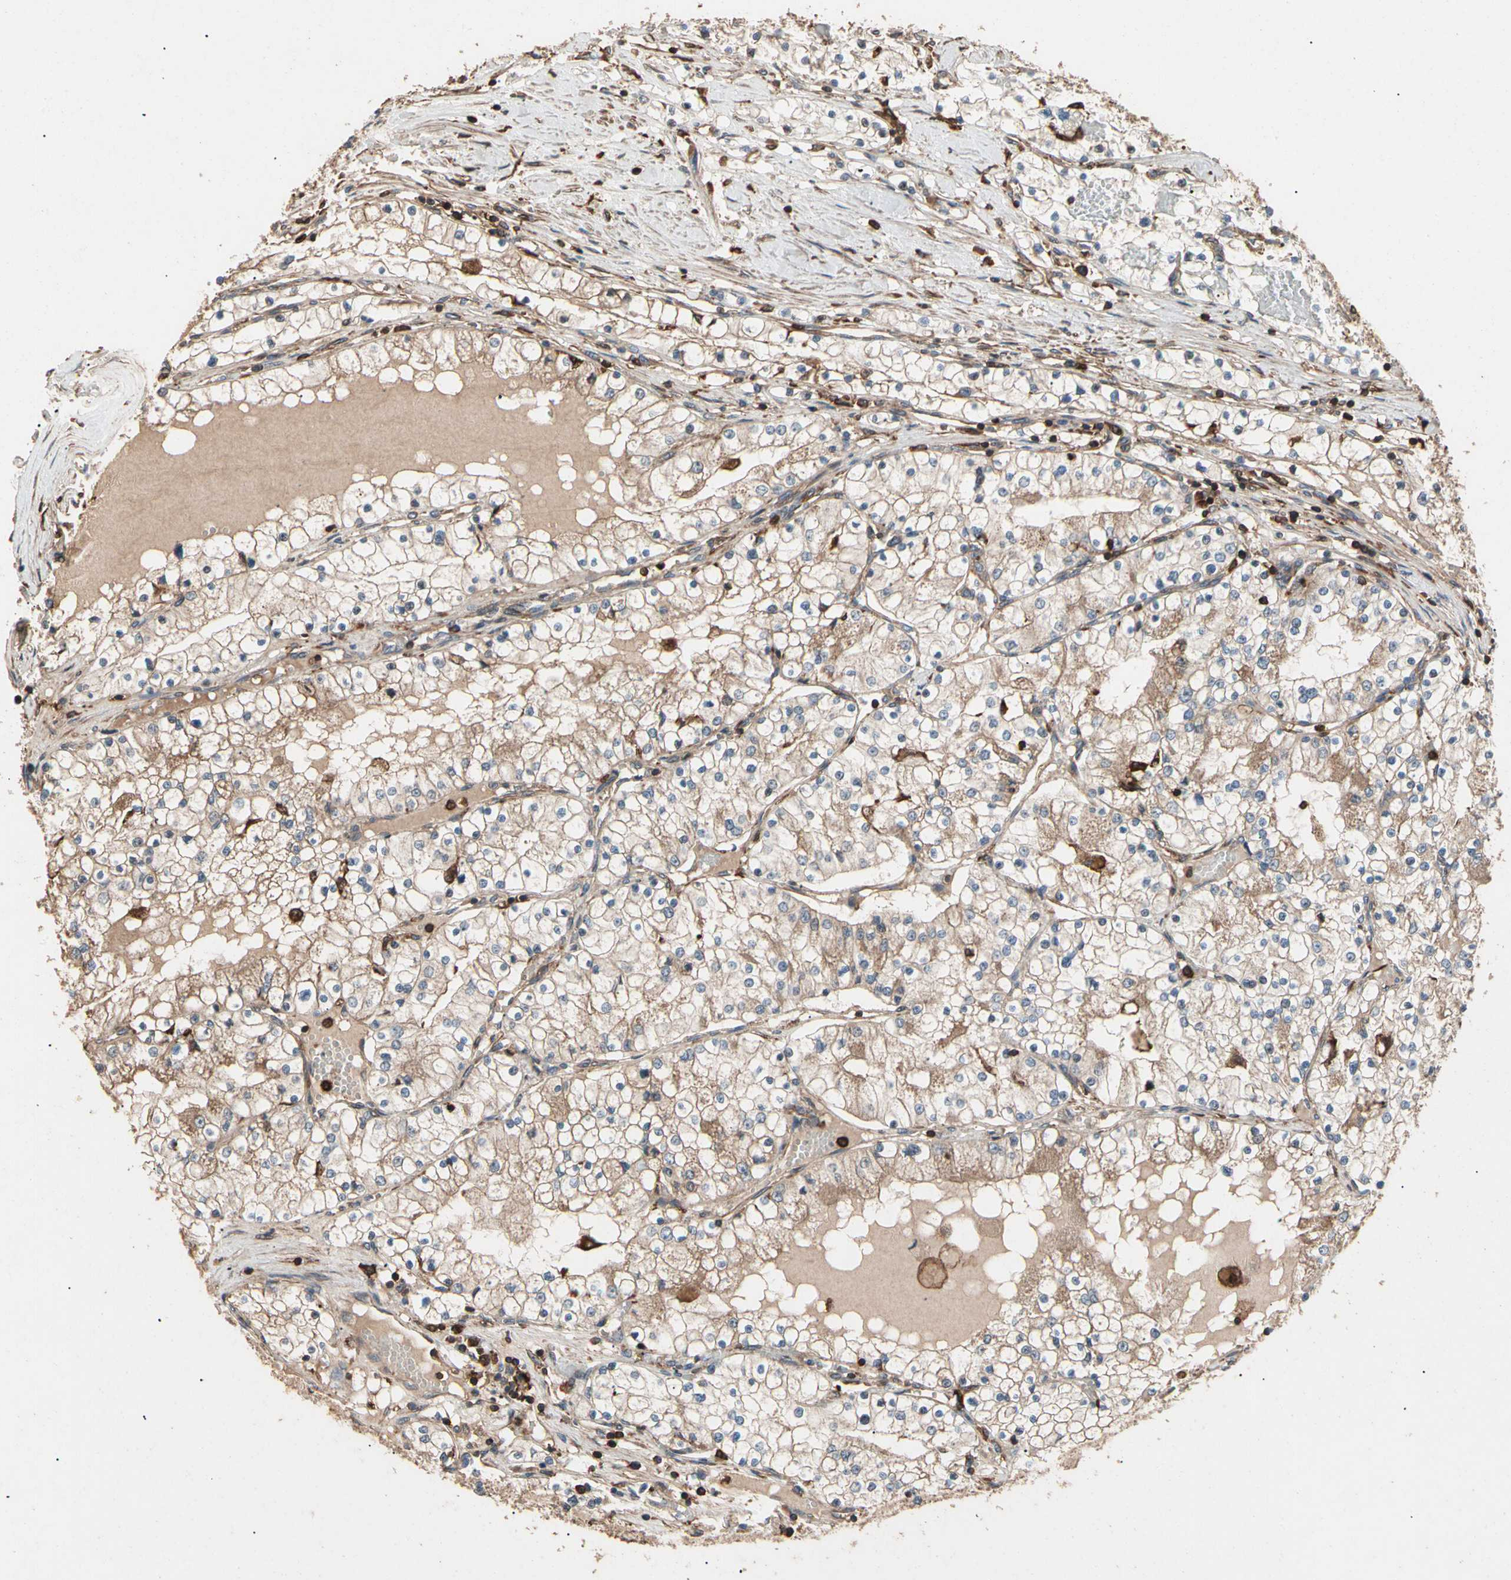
{"staining": {"intensity": "moderate", "quantity": ">75%", "location": "cytoplasmic/membranous"}, "tissue": "renal cancer", "cell_type": "Tumor cells", "image_type": "cancer", "snomed": [{"axis": "morphology", "description": "Adenocarcinoma, NOS"}, {"axis": "topography", "description": "Kidney"}], "caption": "IHC (DAB (3,3'-diaminobenzidine)) staining of human renal cancer displays moderate cytoplasmic/membranous protein positivity in about >75% of tumor cells.", "gene": "AGBL2", "patient": {"sex": "male", "age": 68}}